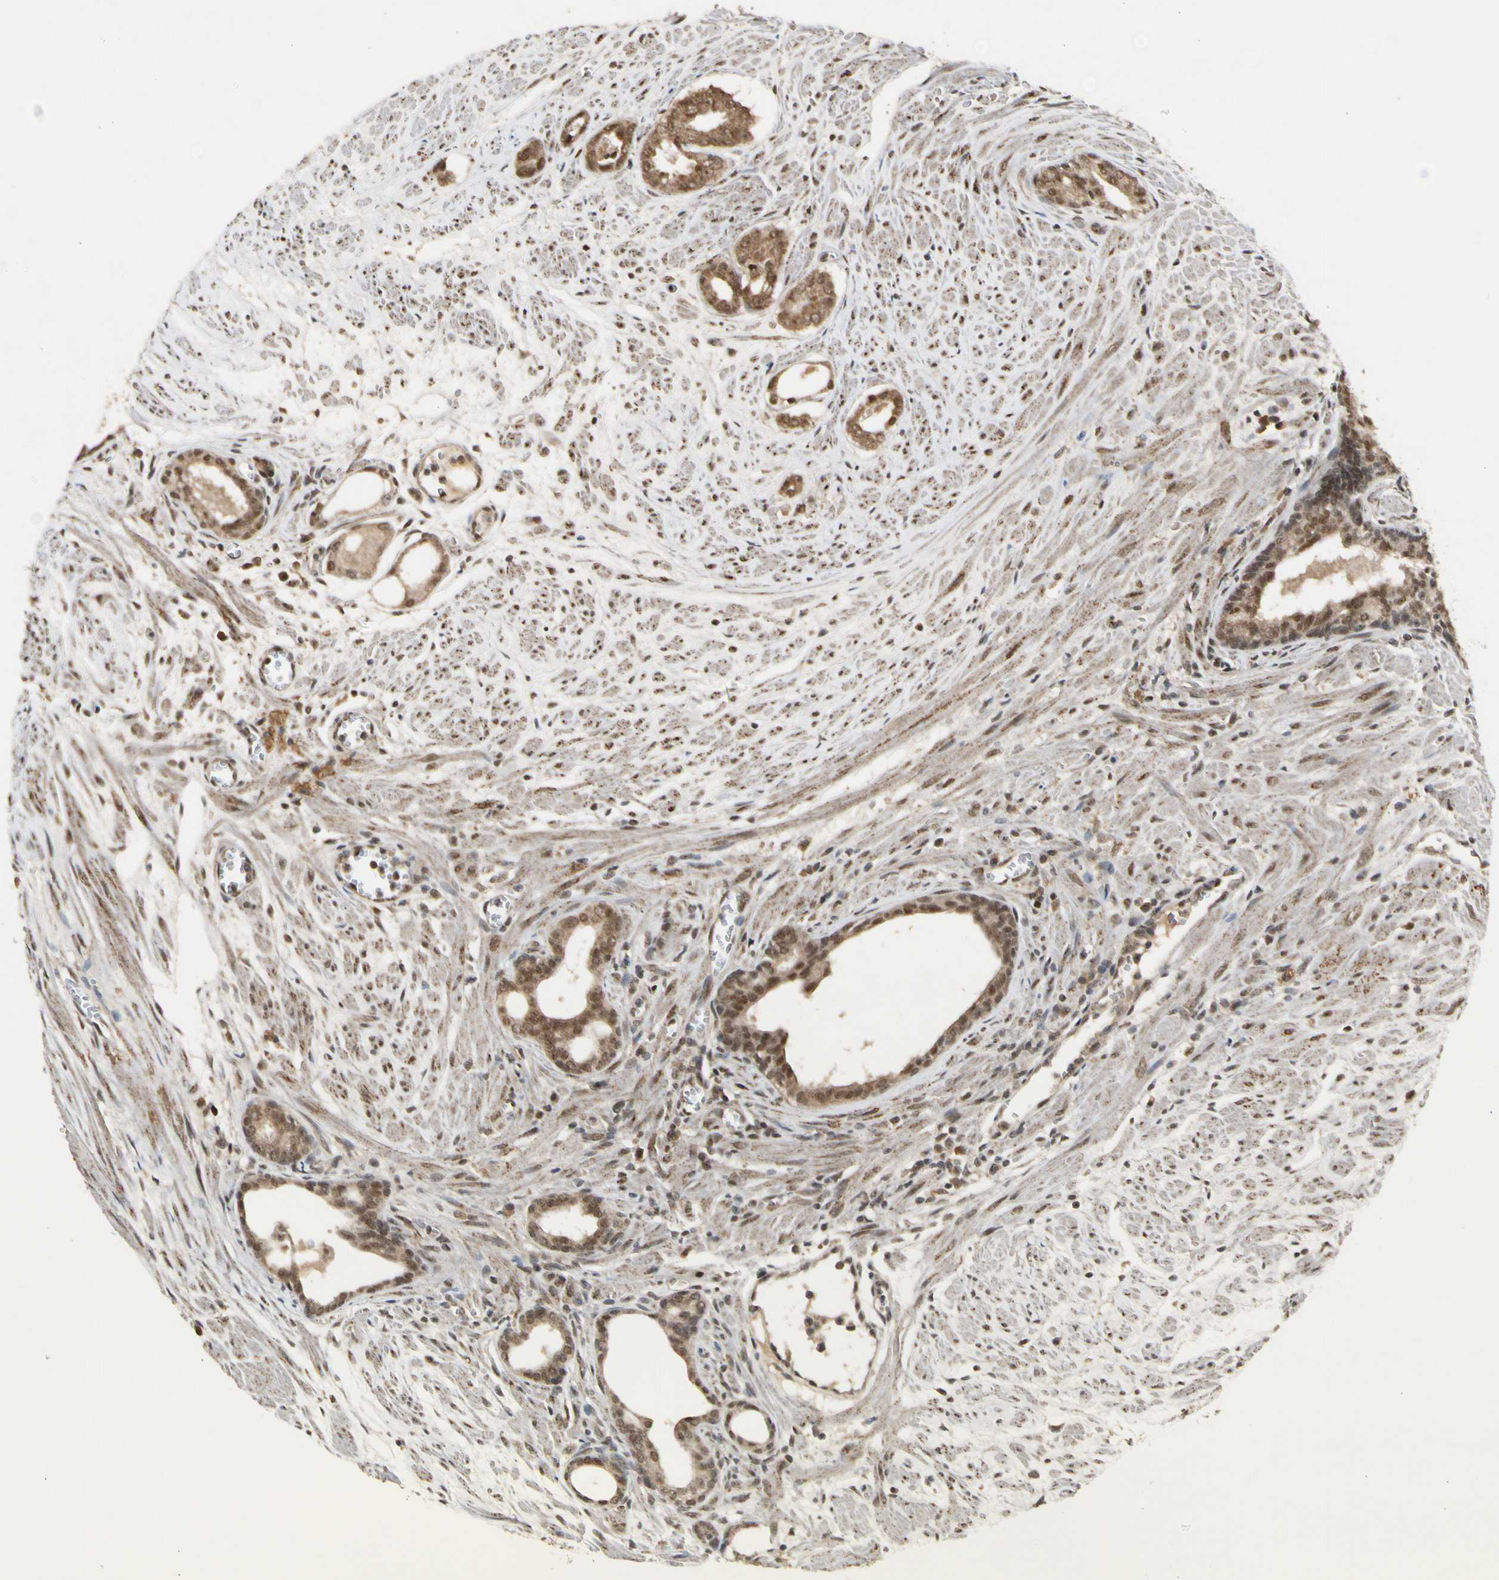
{"staining": {"intensity": "moderate", "quantity": ">75%", "location": "cytoplasmic/membranous,nuclear"}, "tissue": "prostate cancer", "cell_type": "Tumor cells", "image_type": "cancer", "snomed": [{"axis": "morphology", "description": "Adenocarcinoma, Low grade"}, {"axis": "topography", "description": "Prostate"}], "caption": "There is medium levels of moderate cytoplasmic/membranous and nuclear expression in tumor cells of prostate cancer, as demonstrated by immunohistochemical staining (brown color).", "gene": "ZNF135", "patient": {"sex": "male", "age": 57}}